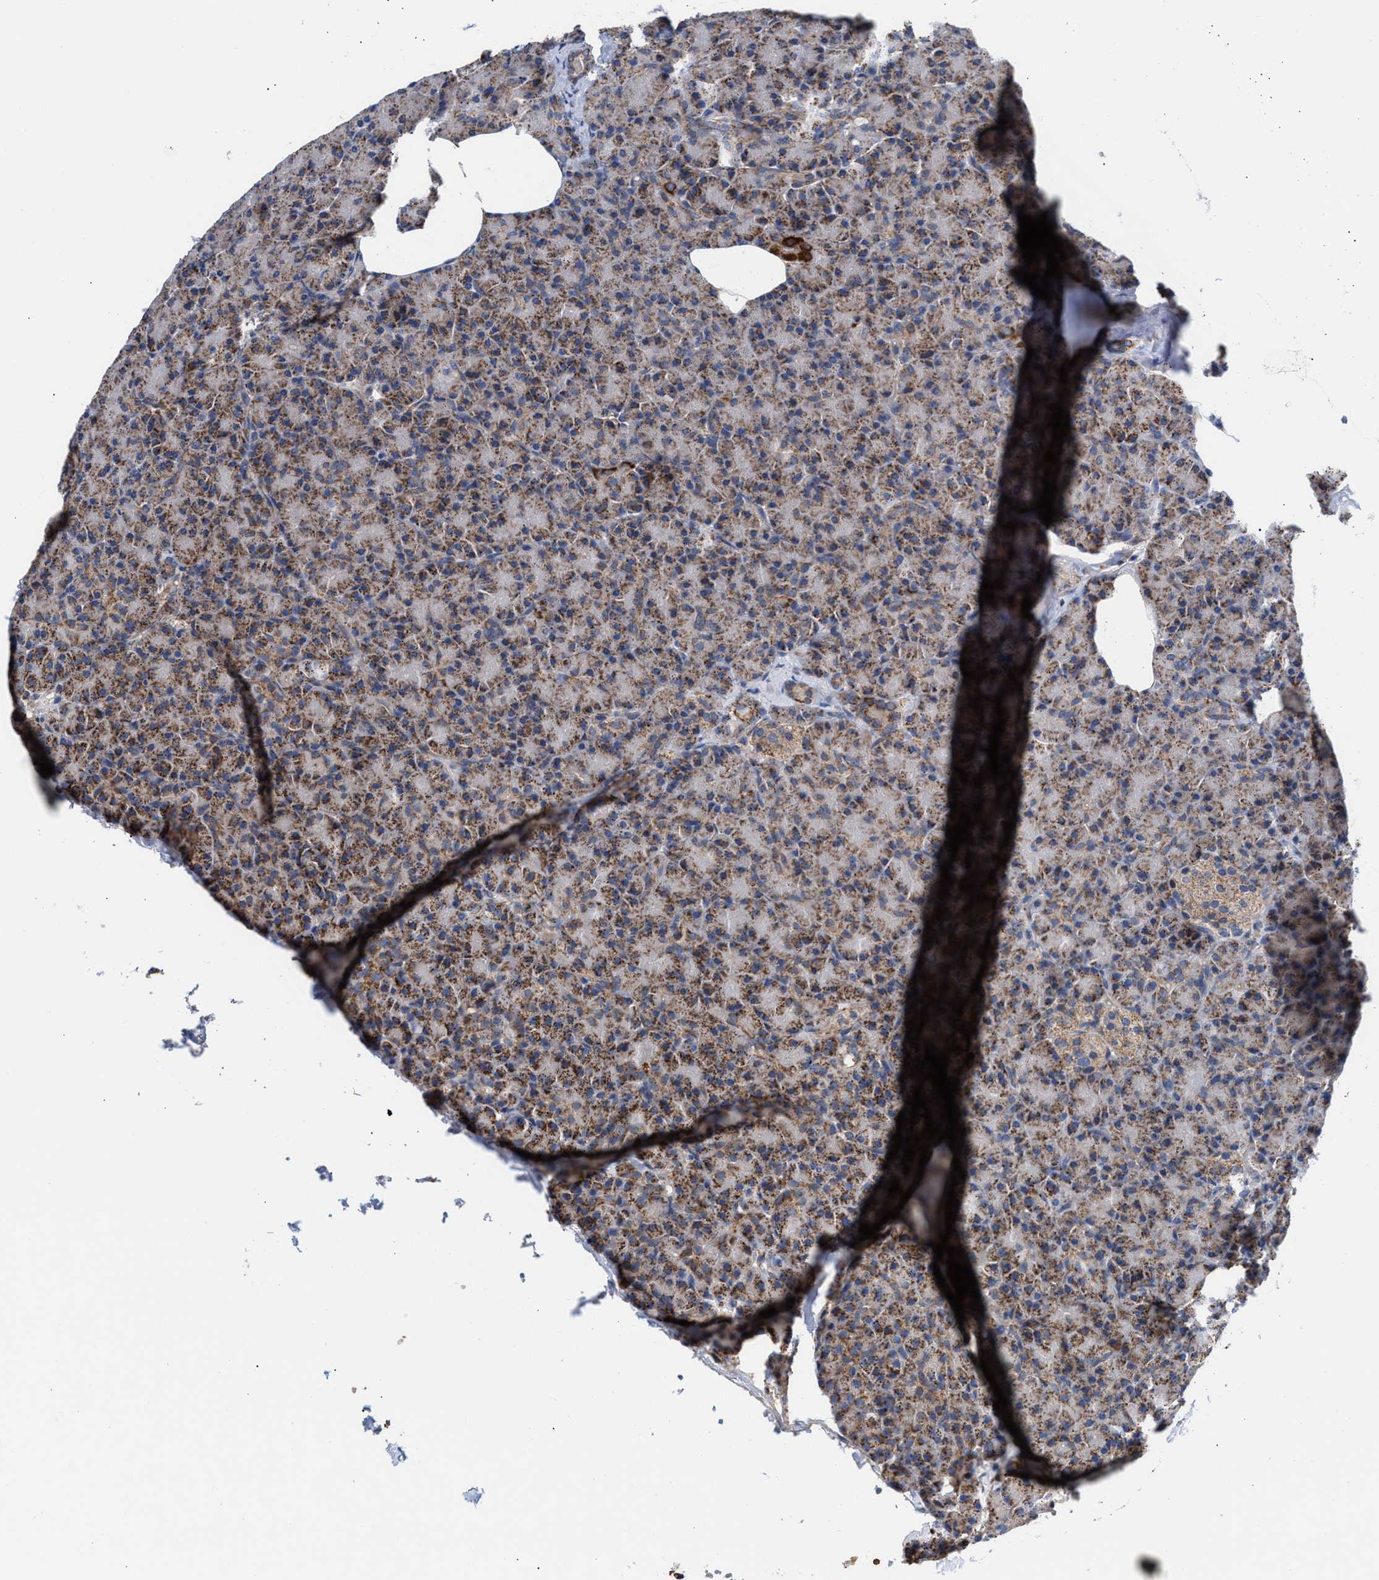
{"staining": {"intensity": "moderate", "quantity": "25%-75%", "location": "cytoplasmic/membranous"}, "tissue": "pancreas", "cell_type": "Exocrine glandular cells", "image_type": "normal", "snomed": [{"axis": "morphology", "description": "Normal tissue, NOS"}, {"axis": "topography", "description": "Pancreas"}], "caption": "Immunohistochemistry (IHC) photomicrograph of benign human pancreas stained for a protein (brown), which displays medium levels of moderate cytoplasmic/membranous expression in about 25%-75% of exocrine glandular cells.", "gene": "MECR", "patient": {"sex": "female", "age": 43}}